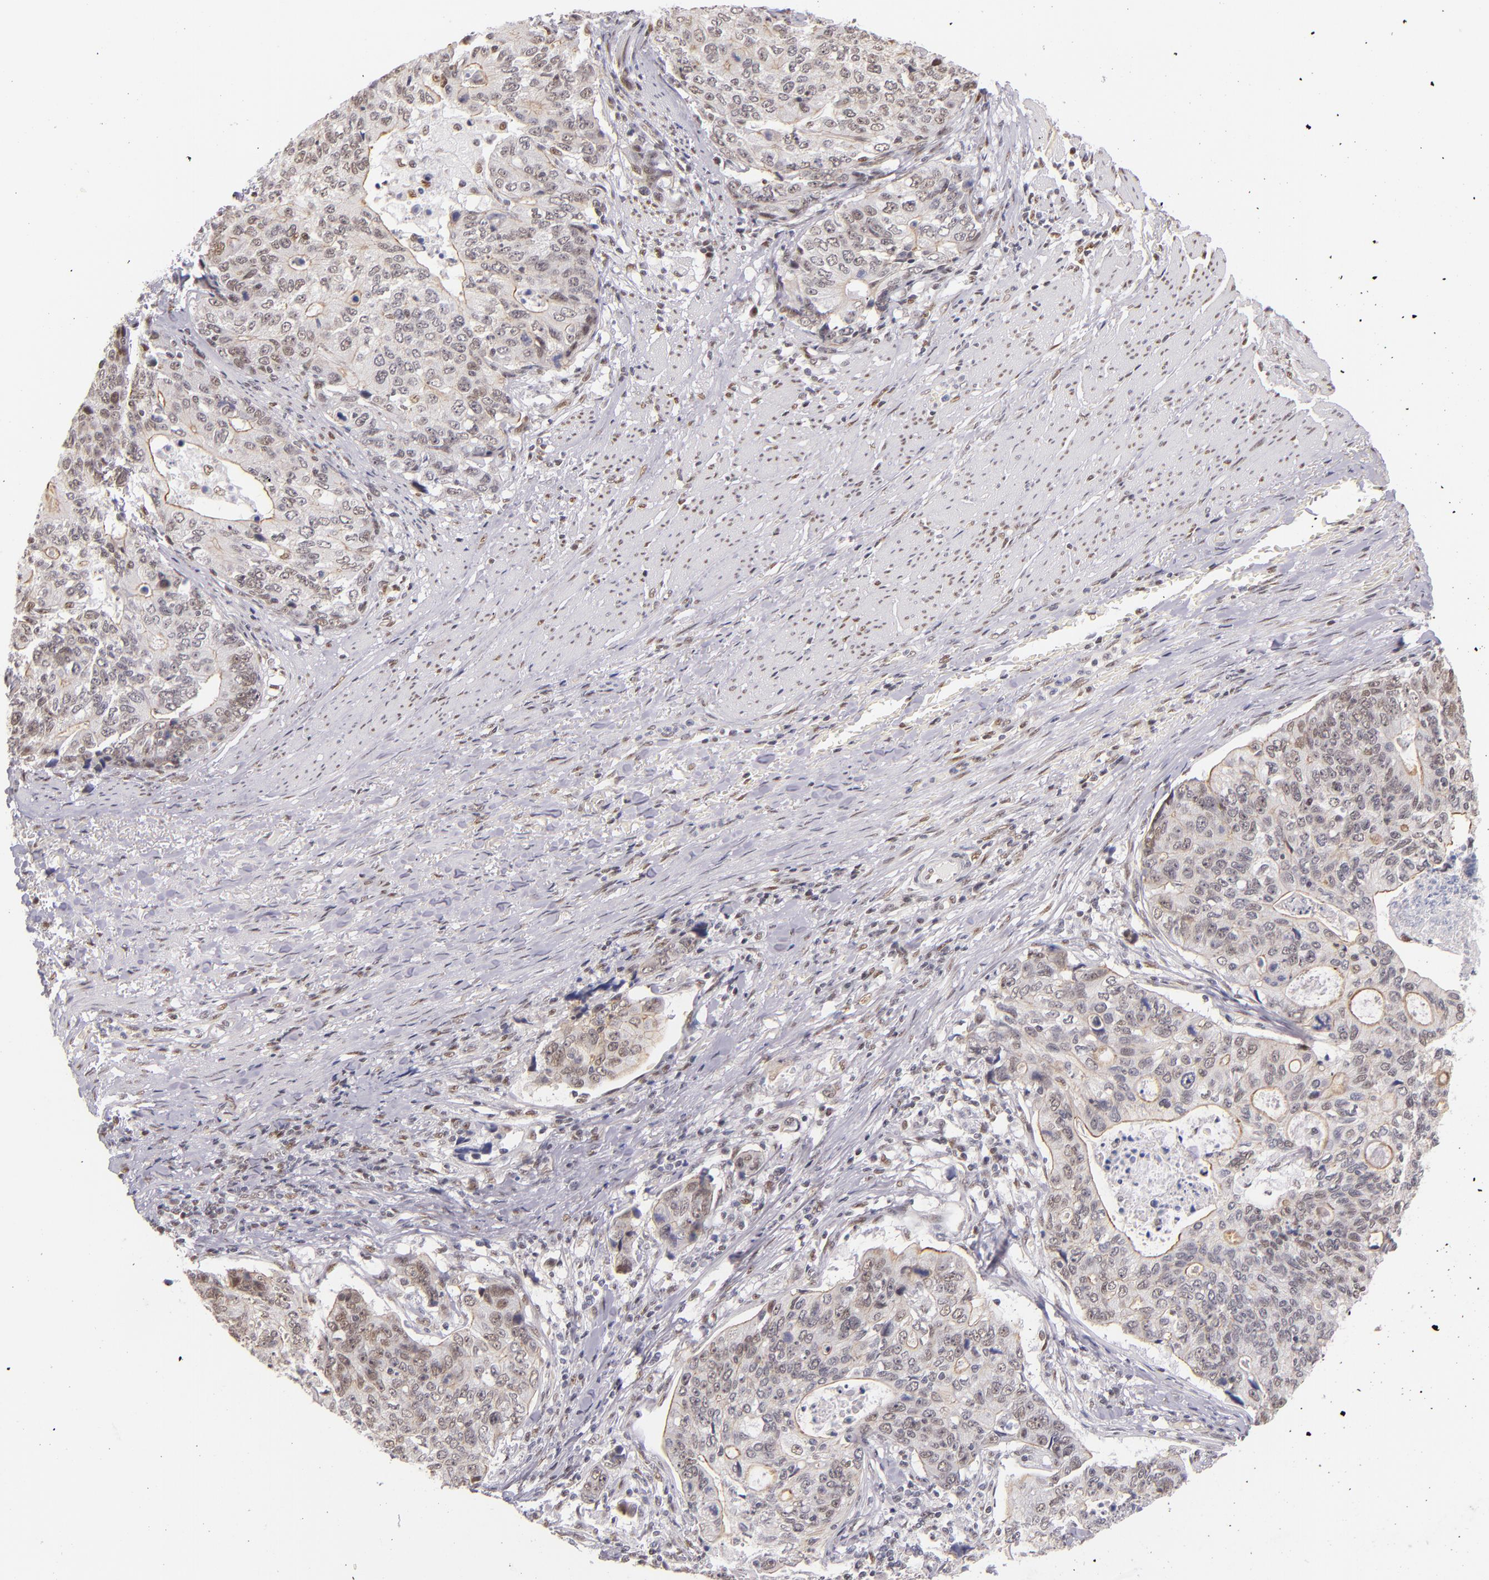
{"staining": {"intensity": "weak", "quantity": "25%-75%", "location": "nuclear"}, "tissue": "stomach cancer", "cell_type": "Tumor cells", "image_type": "cancer", "snomed": [{"axis": "morphology", "description": "Adenocarcinoma, NOS"}, {"axis": "topography", "description": "Esophagus"}, {"axis": "topography", "description": "Stomach"}], "caption": "IHC (DAB) staining of human stomach adenocarcinoma reveals weak nuclear protein staining in about 25%-75% of tumor cells. Using DAB (3,3'-diaminobenzidine) (brown) and hematoxylin (blue) stains, captured at high magnification using brightfield microscopy.", "gene": "NCOR2", "patient": {"sex": "male", "age": 74}}